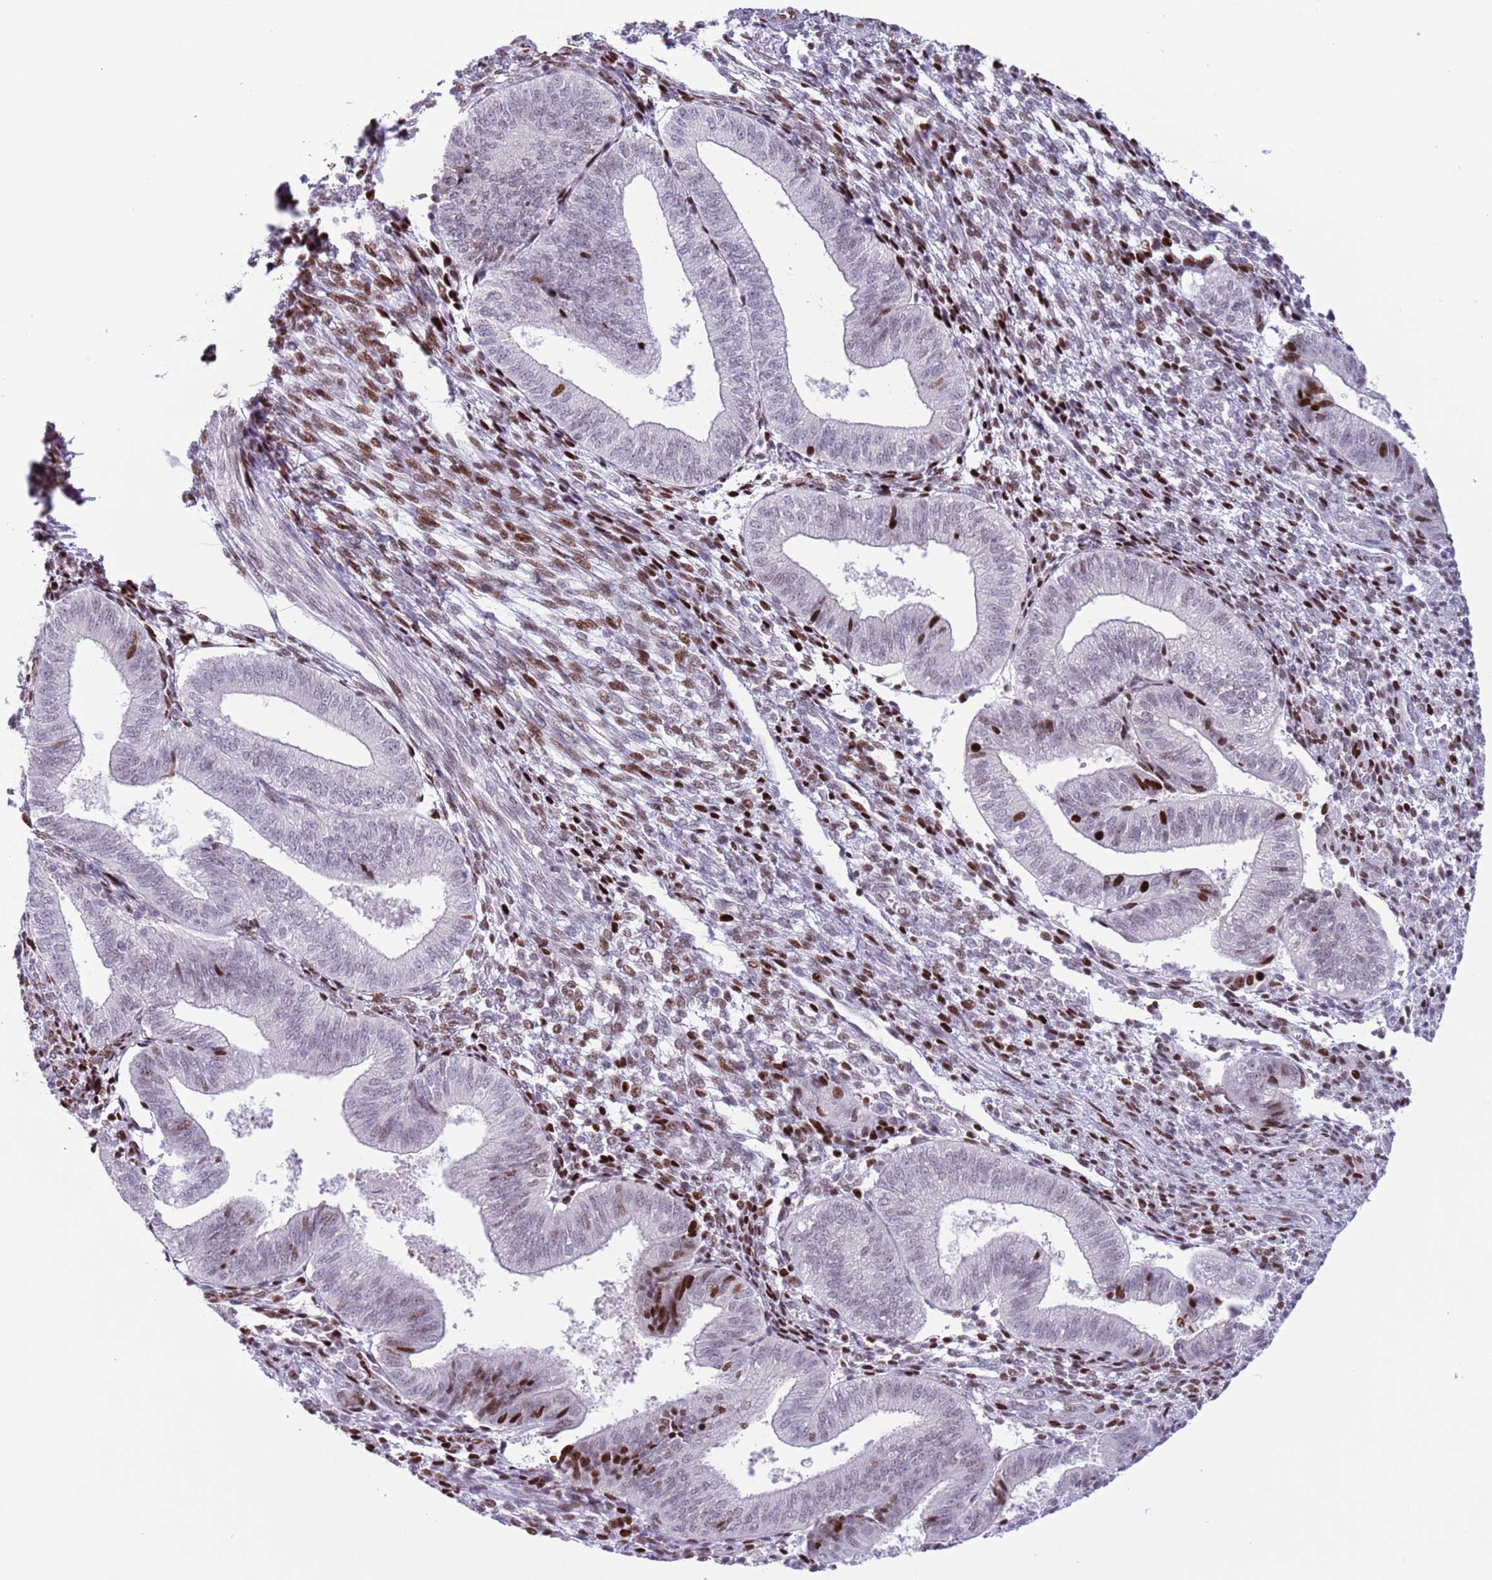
{"staining": {"intensity": "strong", "quantity": "25%-75%", "location": "nuclear"}, "tissue": "endometrium", "cell_type": "Cells in endometrial stroma", "image_type": "normal", "snomed": [{"axis": "morphology", "description": "Normal tissue, NOS"}, {"axis": "topography", "description": "Endometrium"}], "caption": "Cells in endometrial stroma demonstrate high levels of strong nuclear staining in about 25%-75% of cells in unremarkable endometrium. The protein is stained brown, and the nuclei are stained in blue (DAB (3,3'-diaminobenzidine) IHC with brightfield microscopy, high magnification).", "gene": "MFSD10", "patient": {"sex": "female", "age": 34}}